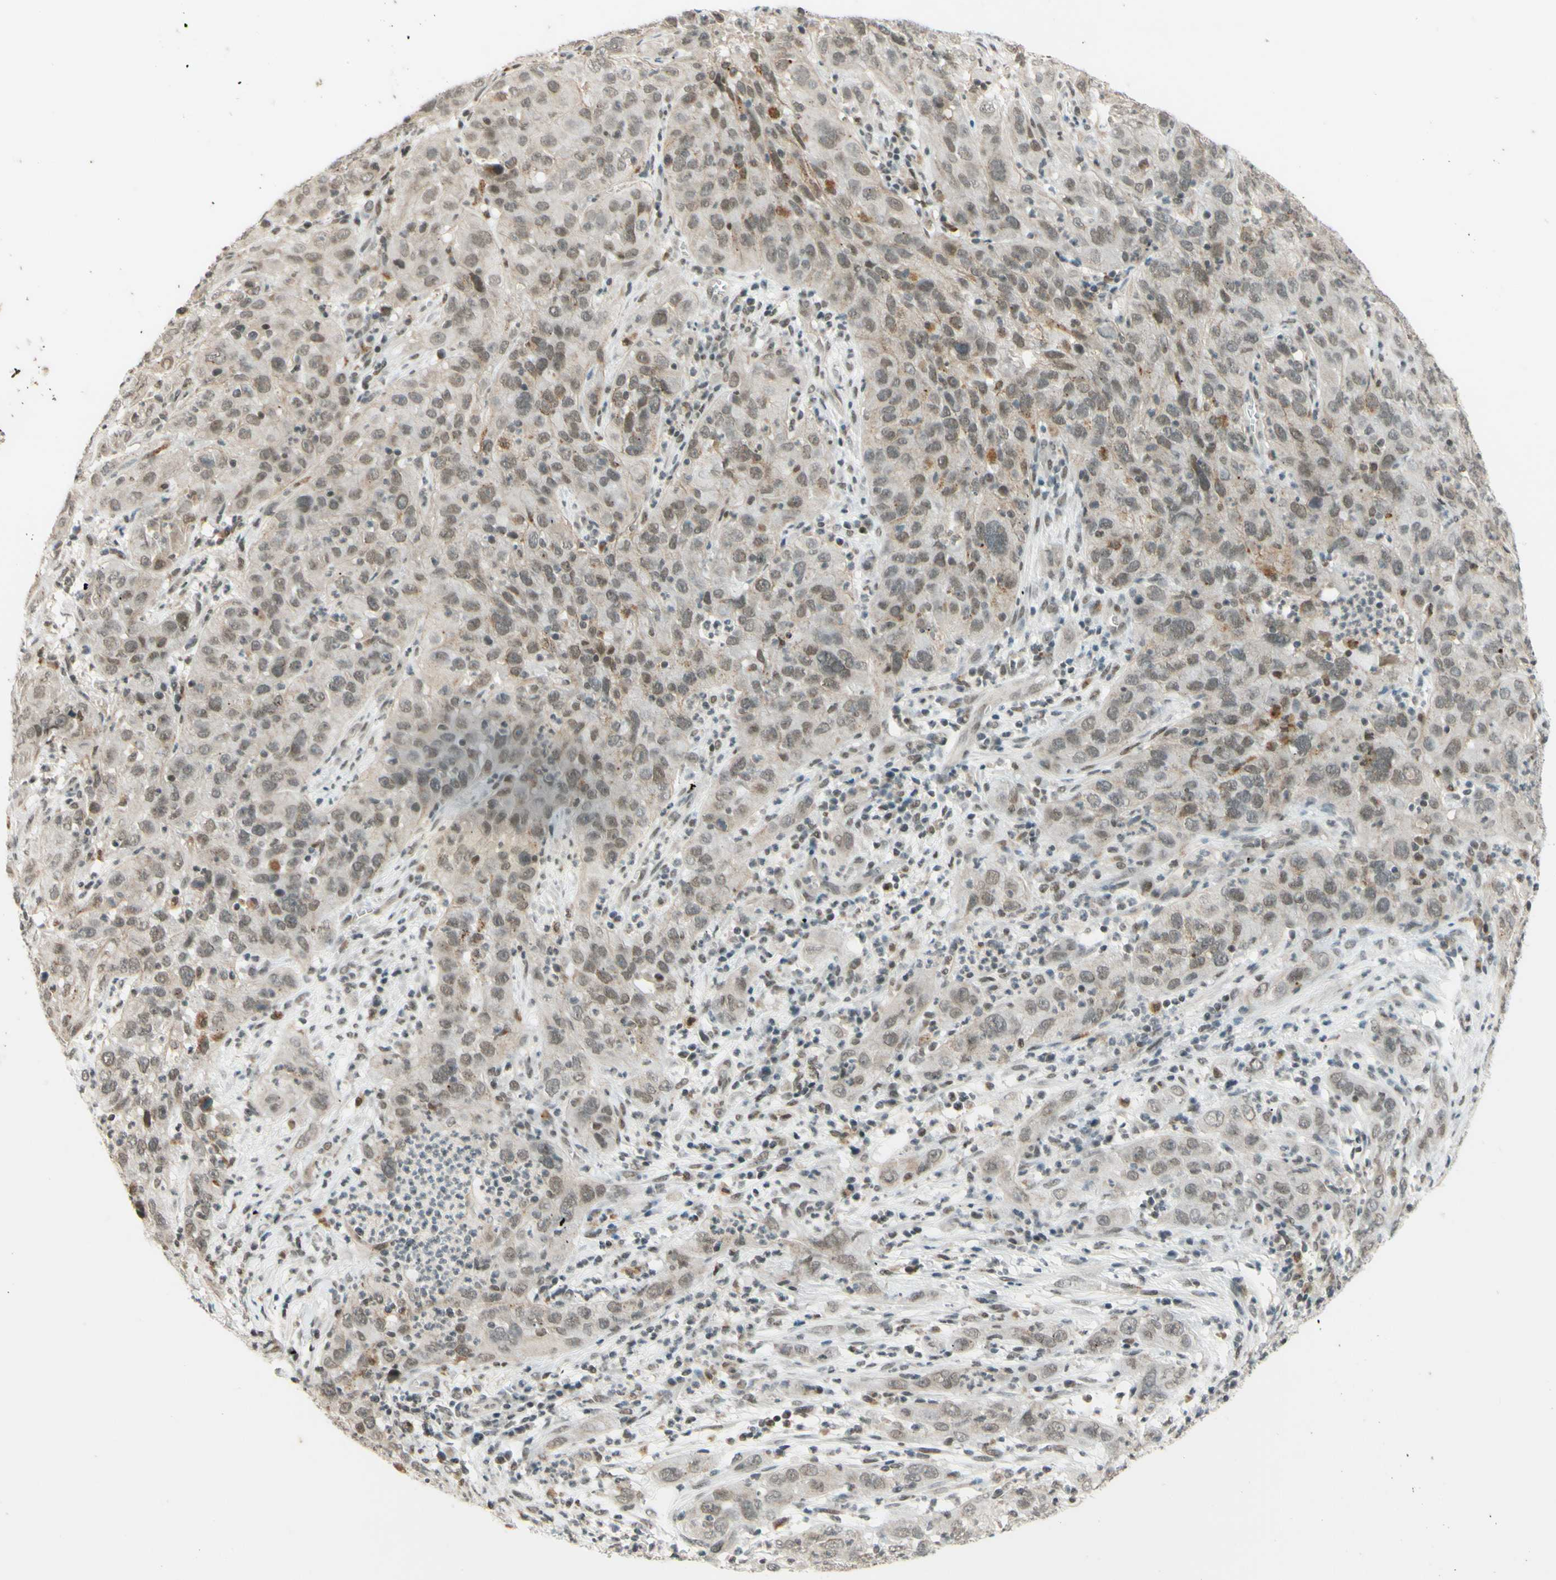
{"staining": {"intensity": "weak", "quantity": ">75%", "location": "nuclear"}, "tissue": "cervical cancer", "cell_type": "Tumor cells", "image_type": "cancer", "snomed": [{"axis": "morphology", "description": "Squamous cell carcinoma, NOS"}, {"axis": "topography", "description": "Cervix"}], "caption": "The photomicrograph exhibits a brown stain indicating the presence of a protein in the nuclear of tumor cells in cervical cancer. The staining is performed using DAB (3,3'-diaminobenzidine) brown chromogen to label protein expression. The nuclei are counter-stained blue using hematoxylin.", "gene": "SMARCB1", "patient": {"sex": "female", "age": 32}}